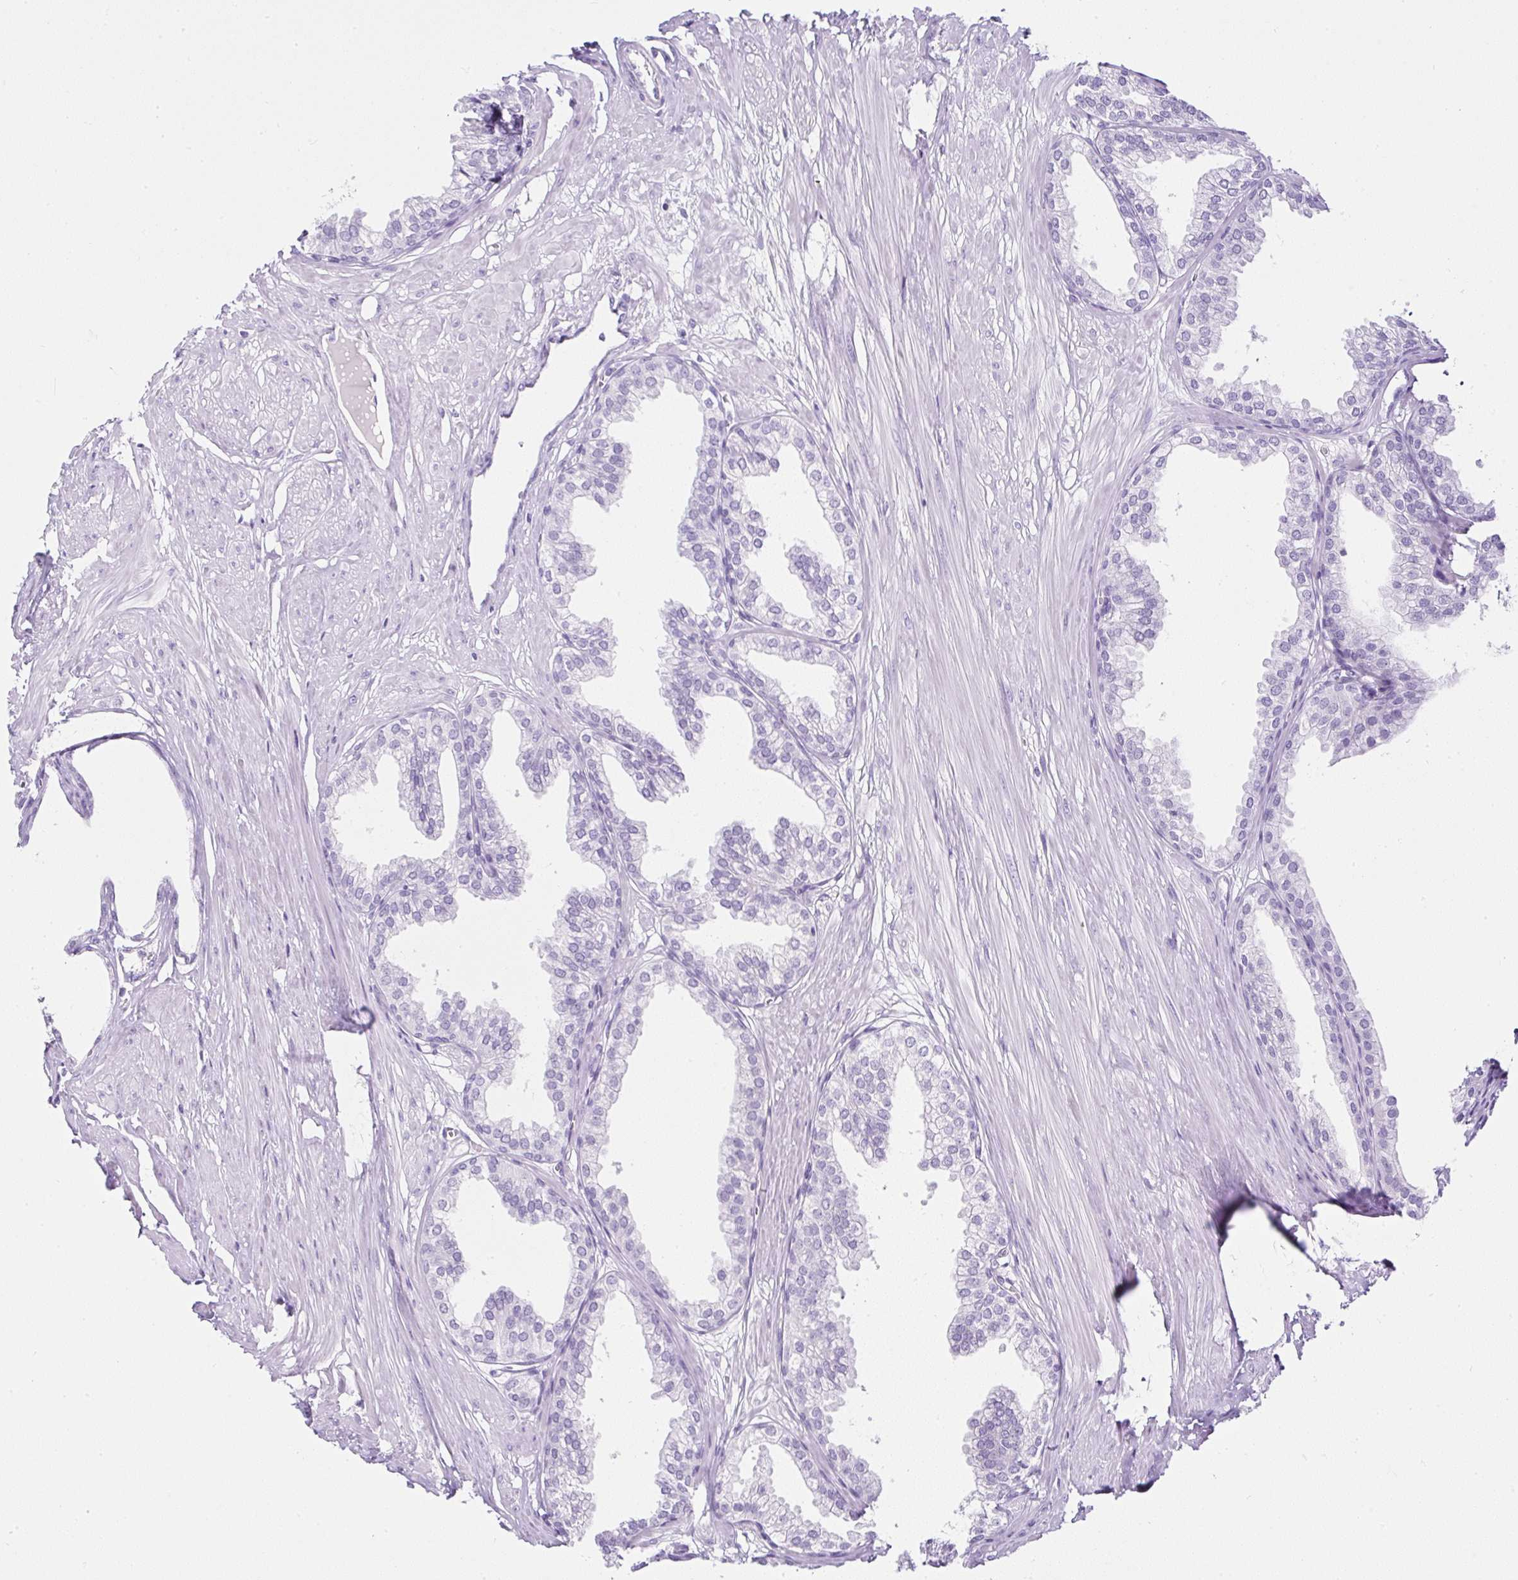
{"staining": {"intensity": "negative", "quantity": "none", "location": "none"}, "tissue": "prostate", "cell_type": "Glandular cells", "image_type": "normal", "snomed": [{"axis": "morphology", "description": "Normal tissue, NOS"}, {"axis": "topography", "description": "Prostate"}, {"axis": "topography", "description": "Peripheral nerve tissue"}], "caption": "A photomicrograph of human prostate is negative for staining in glandular cells. The staining was performed using DAB to visualize the protein expression in brown, while the nuclei were stained in blue with hematoxylin (Magnification: 20x).", "gene": "SERPINB3", "patient": {"sex": "male", "age": 55}}